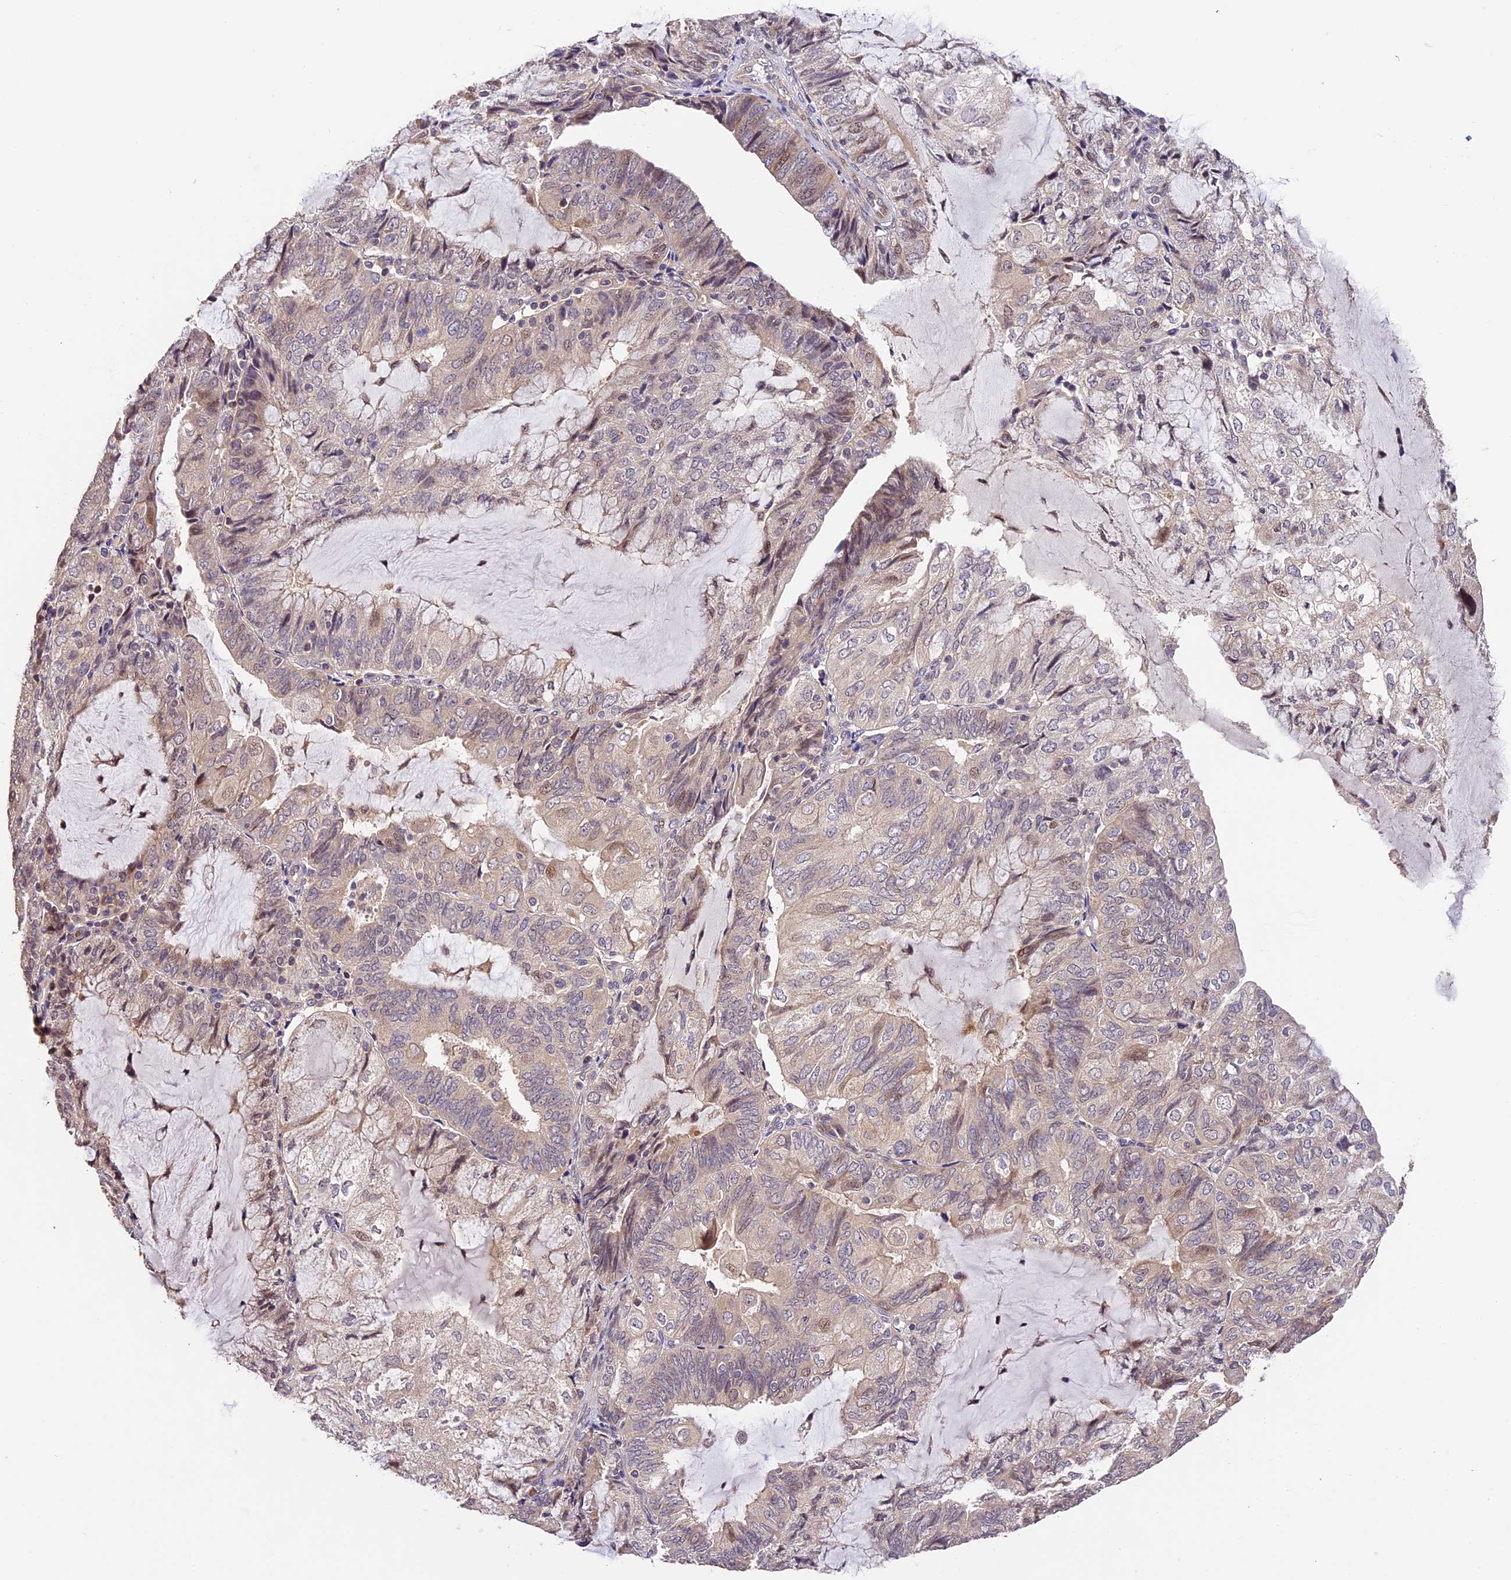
{"staining": {"intensity": "weak", "quantity": ">75%", "location": "cytoplasmic/membranous"}, "tissue": "endometrial cancer", "cell_type": "Tumor cells", "image_type": "cancer", "snomed": [{"axis": "morphology", "description": "Adenocarcinoma, NOS"}, {"axis": "topography", "description": "Endometrium"}], "caption": "Endometrial adenocarcinoma tissue shows weak cytoplasmic/membranous expression in approximately >75% of tumor cells, visualized by immunohistochemistry. (brown staining indicates protein expression, while blue staining denotes nuclei).", "gene": "DGKH", "patient": {"sex": "female", "age": 81}}